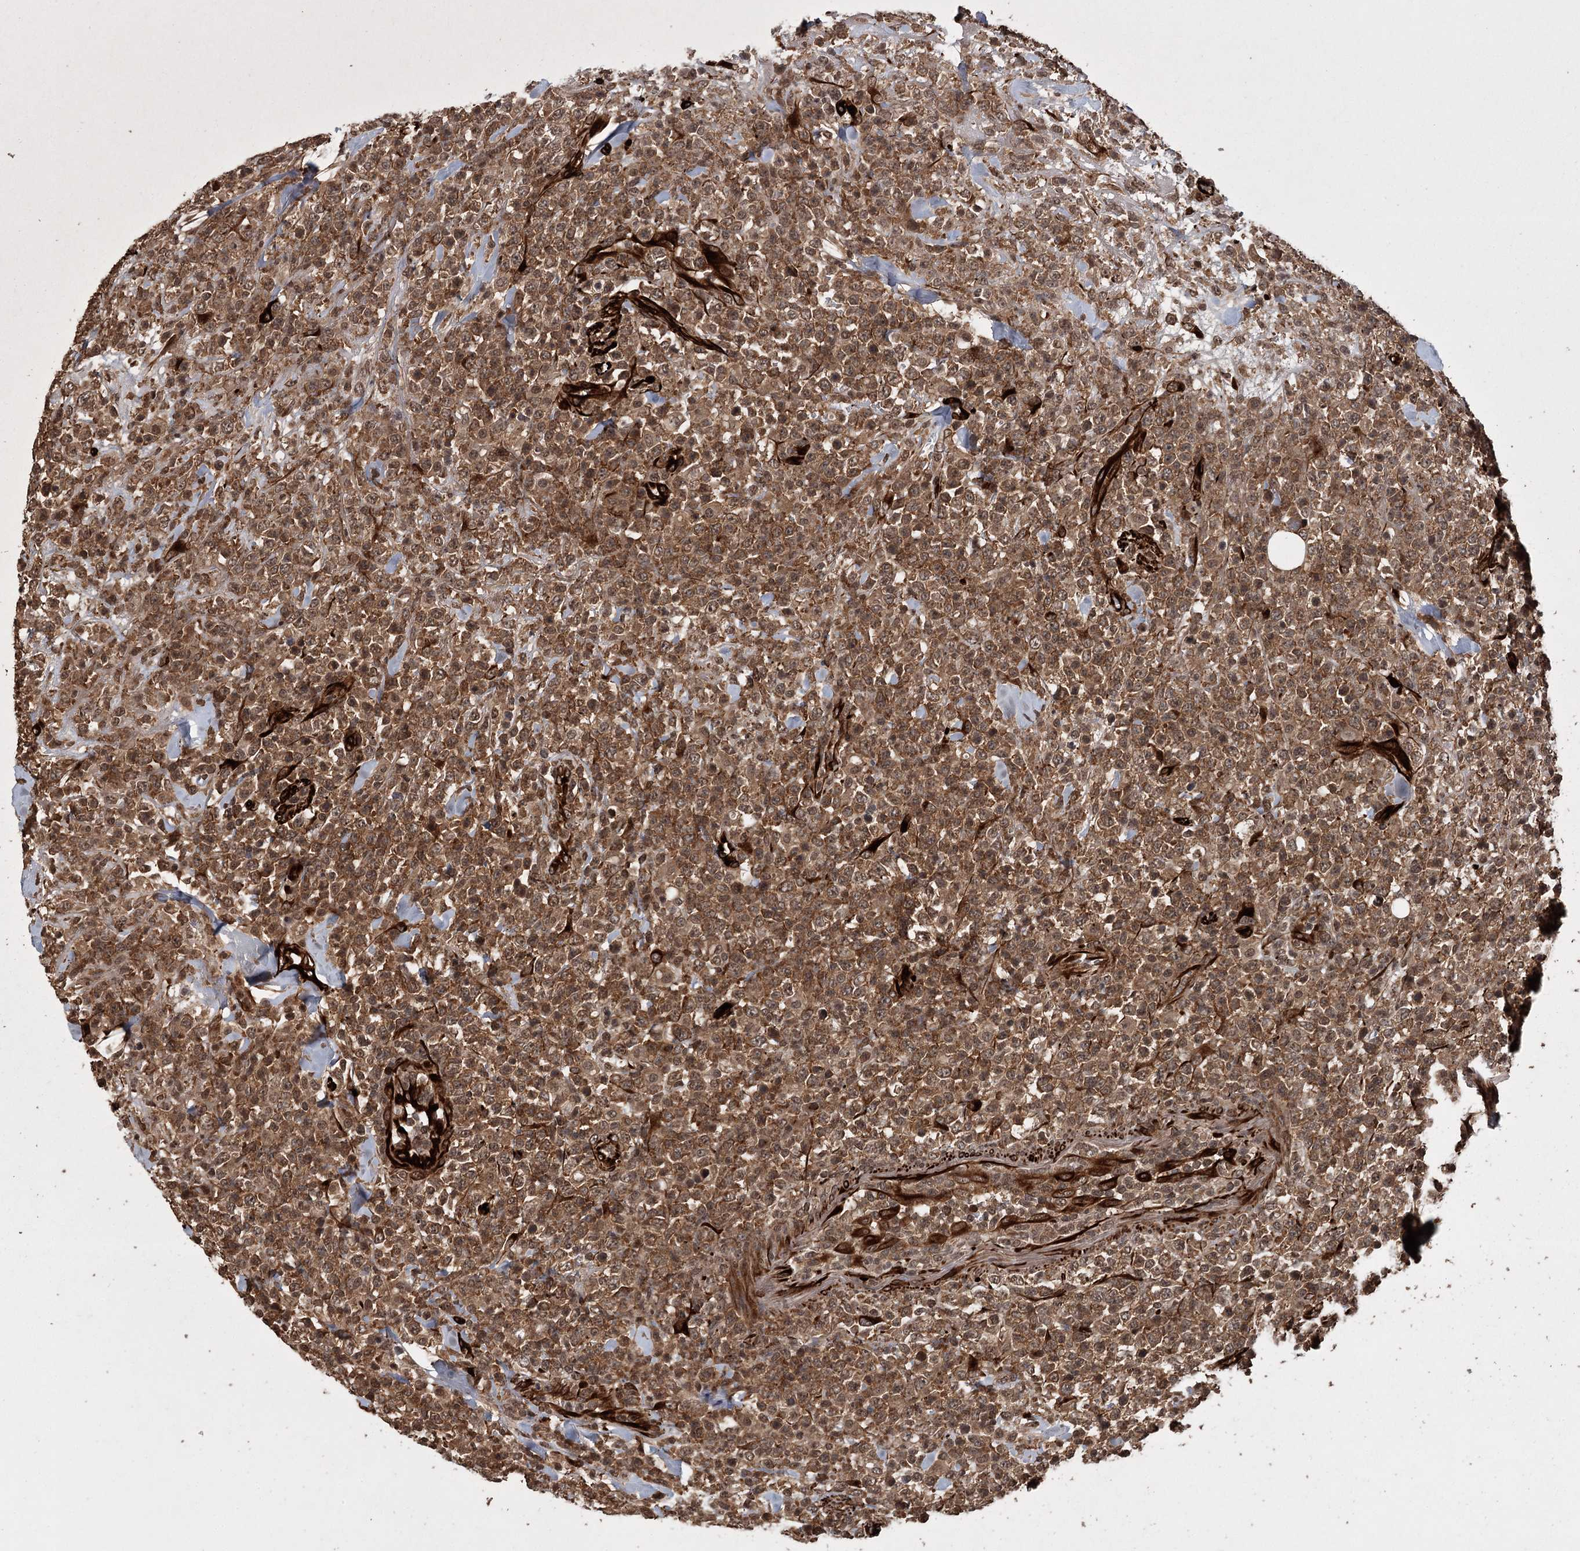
{"staining": {"intensity": "moderate", "quantity": ">75%", "location": "cytoplasmic/membranous,nuclear"}, "tissue": "lymphoma", "cell_type": "Tumor cells", "image_type": "cancer", "snomed": [{"axis": "morphology", "description": "Malignant lymphoma, non-Hodgkin's type, High grade"}, {"axis": "topography", "description": "Colon"}], "caption": "High-grade malignant lymphoma, non-Hodgkin's type stained with DAB (3,3'-diaminobenzidine) immunohistochemistry (IHC) reveals medium levels of moderate cytoplasmic/membranous and nuclear positivity in approximately >75% of tumor cells.", "gene": "RPAP3", "patient": {"sex": "female", "age": 53}}